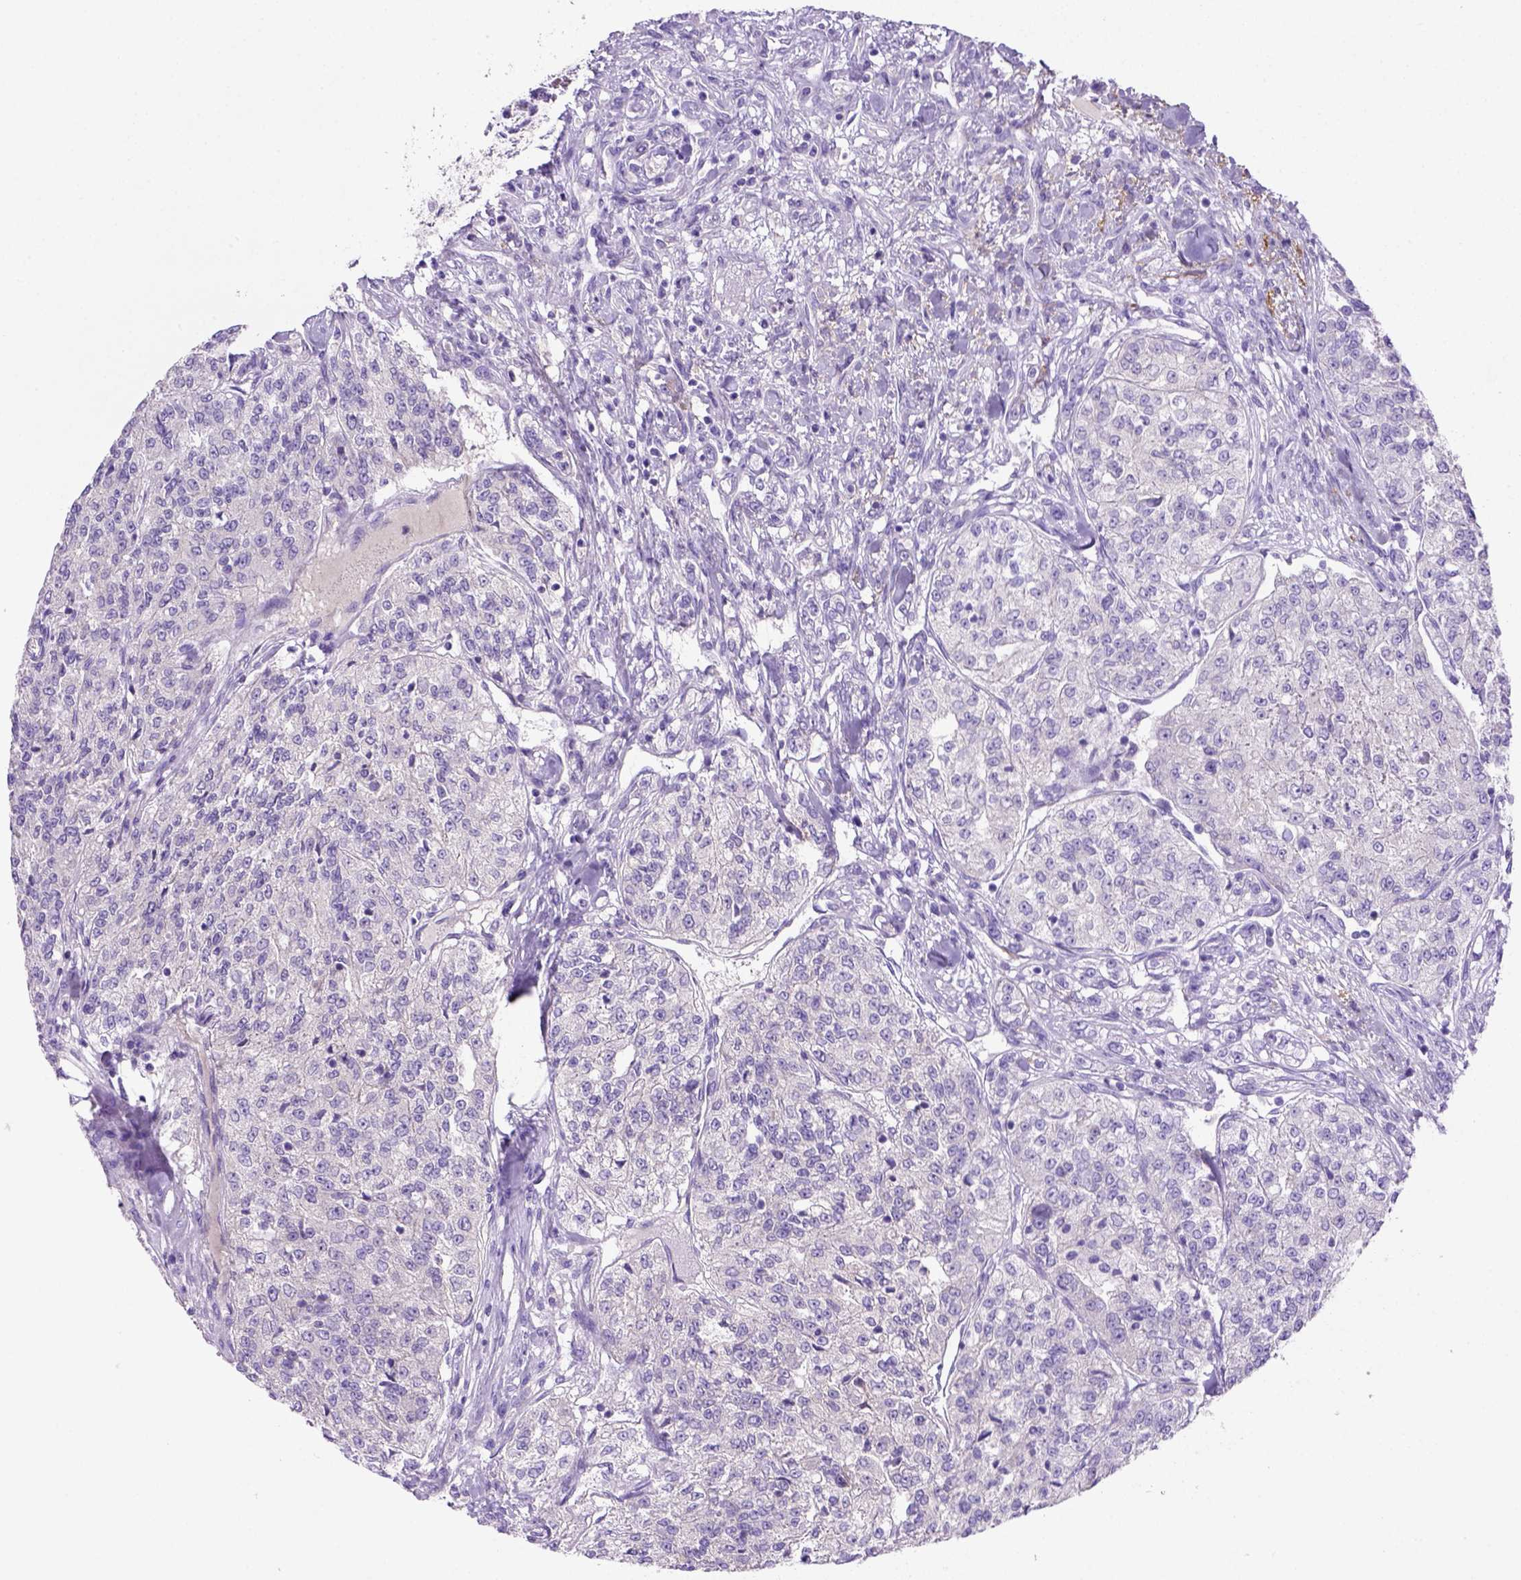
{"staining": {"intensity": "negative", "quantity": "none", "location": "none"}, "tissue": "renal cancer", "cell_type": "Tumor cells", "image_type": "cancer", "snomed": [{"axis": "morphology", "description": "Adenocarcinoma, NOS"}, {"axis": "topography", "description": "Kidney"}], "caption": "A histopathology image of renal adenocarcinoma stained for a protein demonstrates no brown staining in tumor cells.", "gene": "SIRPD", "patient": {"sex": "female", "age": 63}}